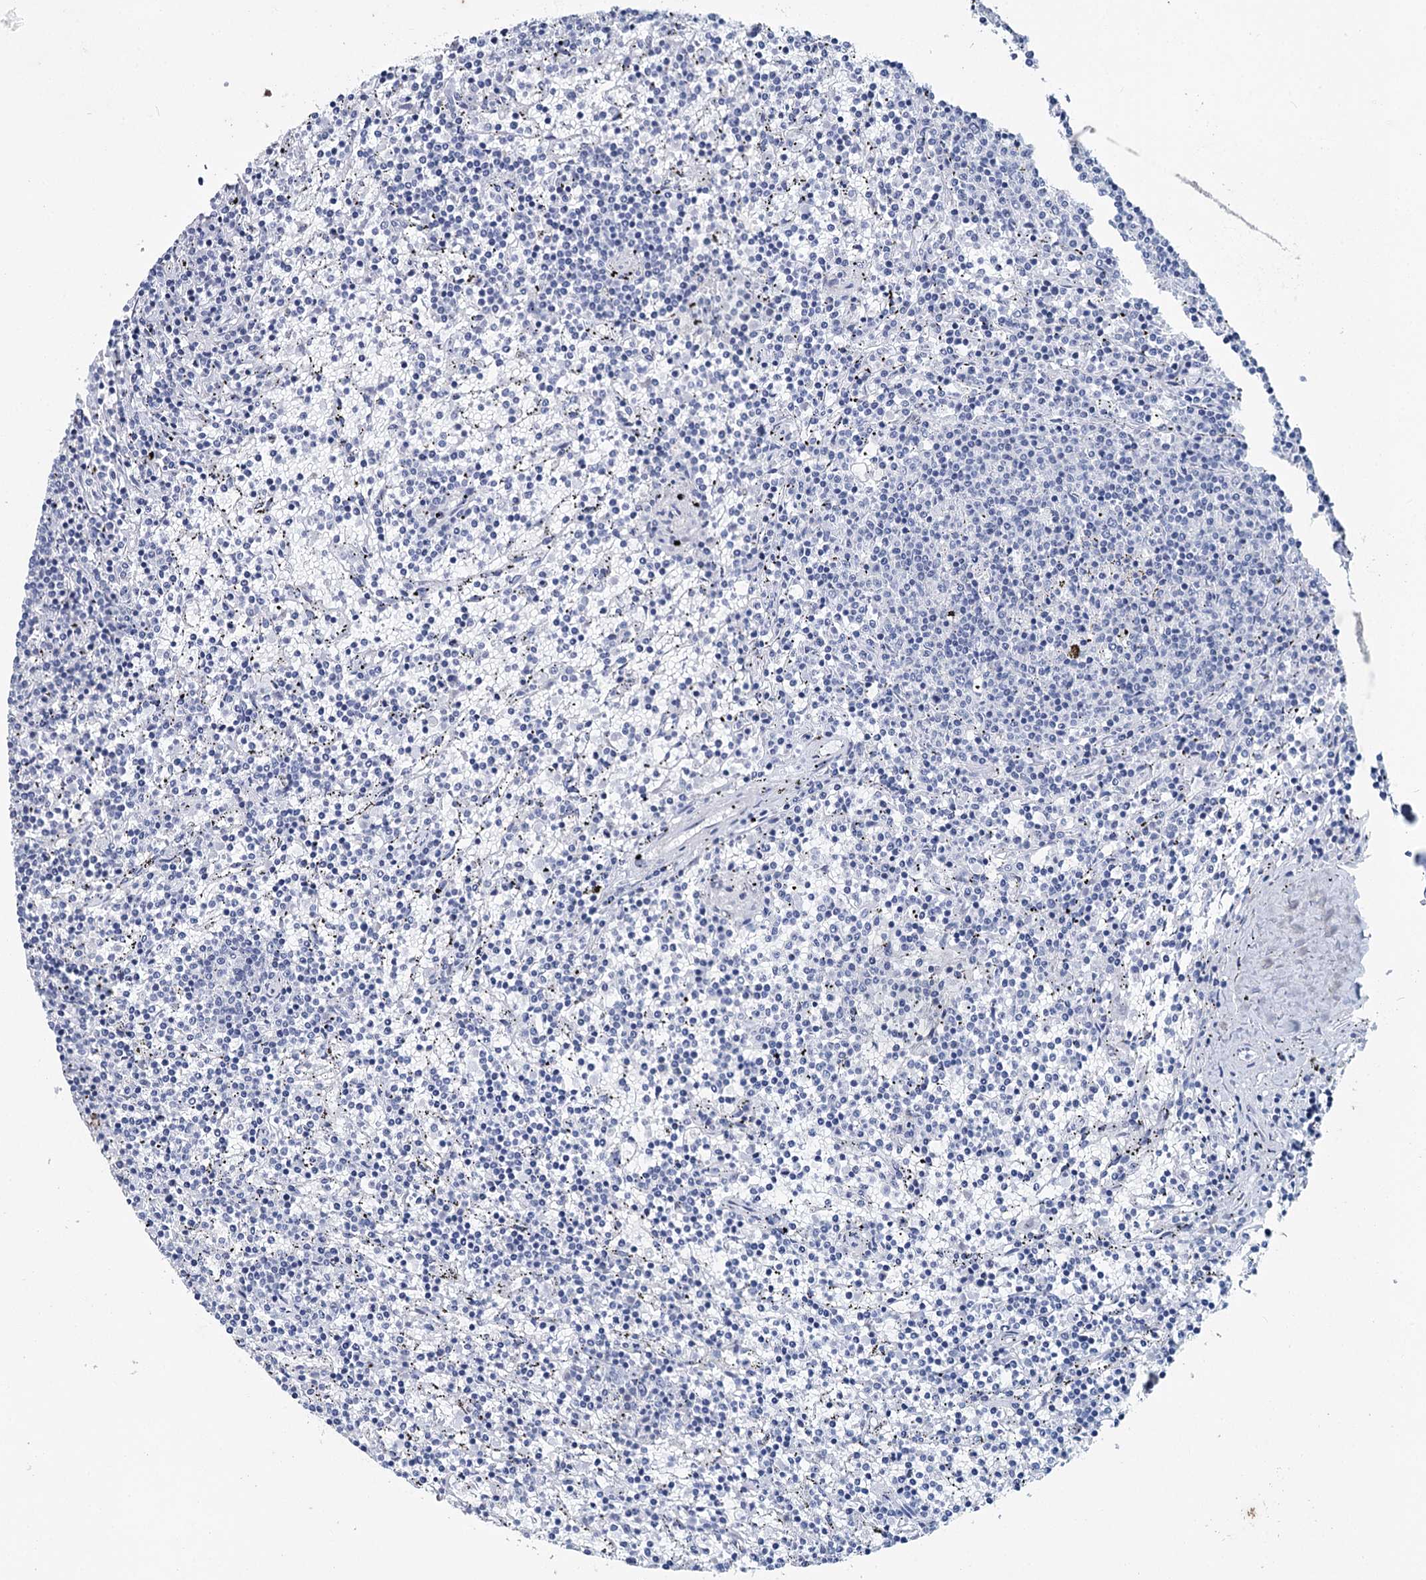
{"staining": {"intensity": "negative", "quantity": "none", "location": "none"}, "tissue": "lymphoma", "cell_type": "Tumor cells", "image_type": "cancer", "snomed": [{"axis": "morphology", "description": "Malignant lymphoma, non-Hodgkin's type, Low grade"}, {"axis": "topography", "description": "Spleen"}], "caption": "Micrograph shows no significant protein expression in tumor cells of lymphoma.", "gene": "METTL7B", "patient": {"sex": "female", "age": 50}}